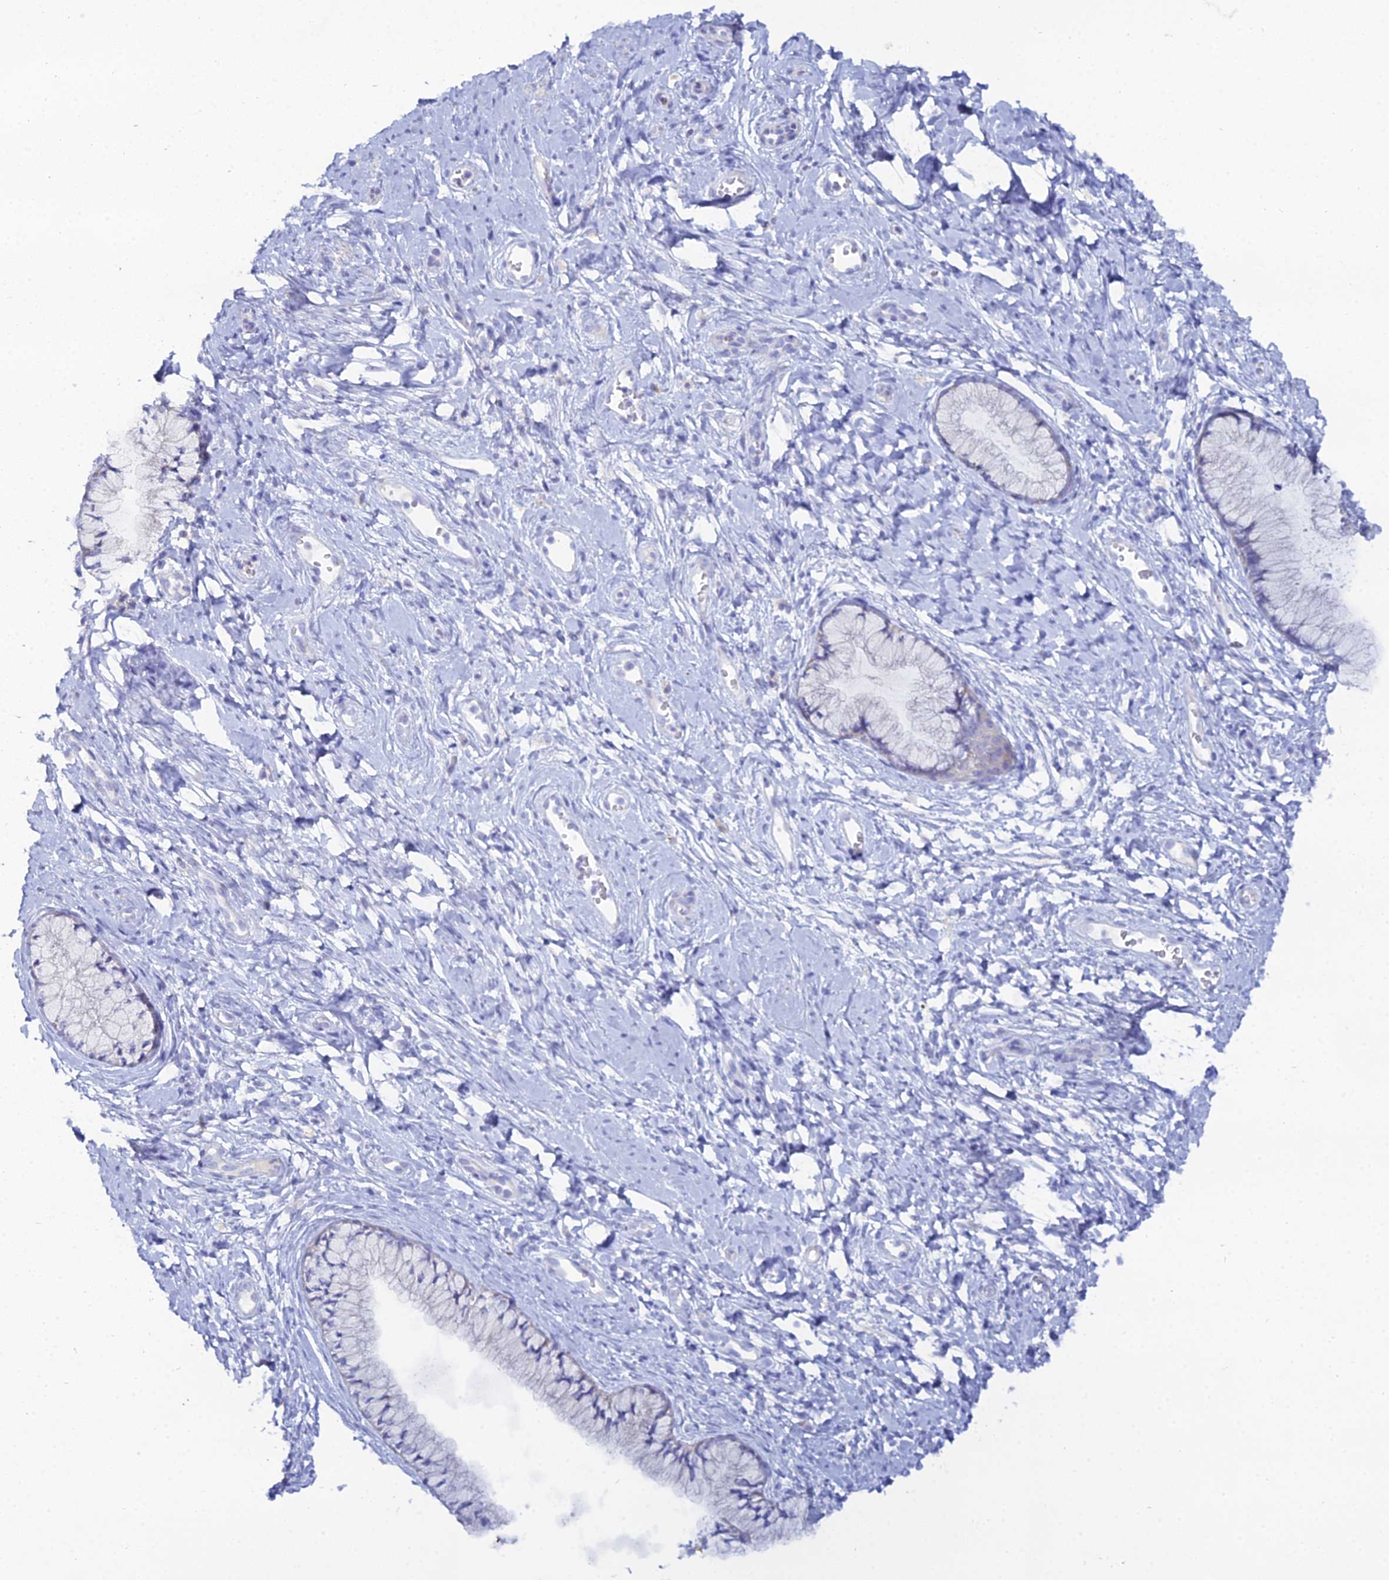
{"staining": {"intensity": "negative", "quantity": "none", "location": "none"}, "tissue": "cervix", "cell_type": "Glandular cells", "image_type": "normal", "snomed": [{"axis": "morphology", "description": "Normal tissue, NOS"}, {"axis": "topography", "description": "Cervix"}], "caption": "IHC image of normal cervix stained for a protein (brown), which displays no positivity in glandular cells. (DAB (3,3'-diaminobenzidine) immunohistochemistry (IHC) with hematoxylin counter stain).", "gene": "DHX34", "patient": {"sex": "female", "age": 42}}